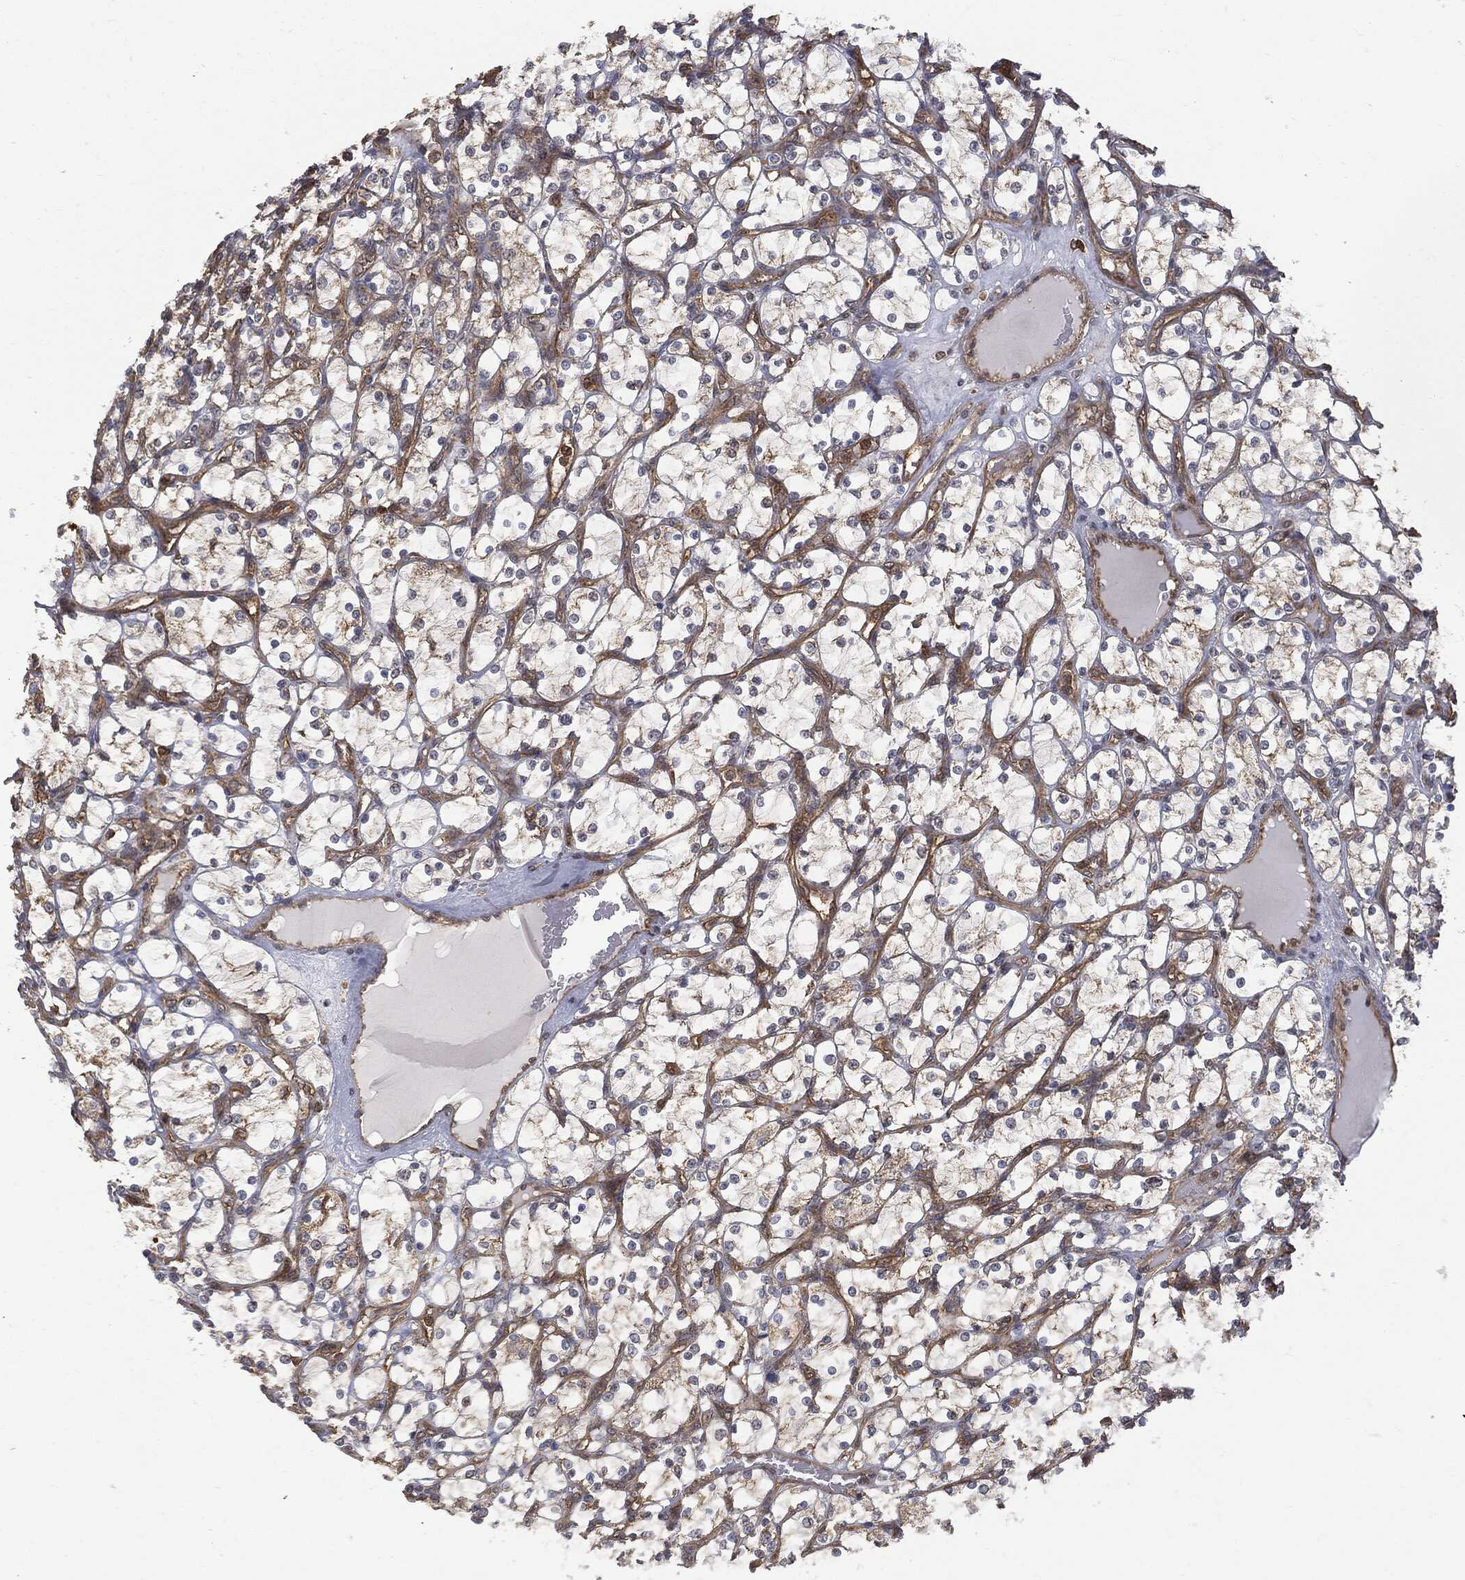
{"staining": {"intensity": "negative", "quantity": "none", "location": "none"}, "tissue": "renal cancer", "cell_type": "Tumor cells", "image_type": "cancer", "snomed": [{"axis": "morphology", "description": "Adenocarcinoma, NOS"}, {"axis": "topography", "description": "Kidney"}], "caption": "Immunohistochemical staining of adenocarcinoma (renal) demonstrates no significant expression in tumor cells.", "gene": "PSMB10", "patient": {"sex": "female", "age": 69}}